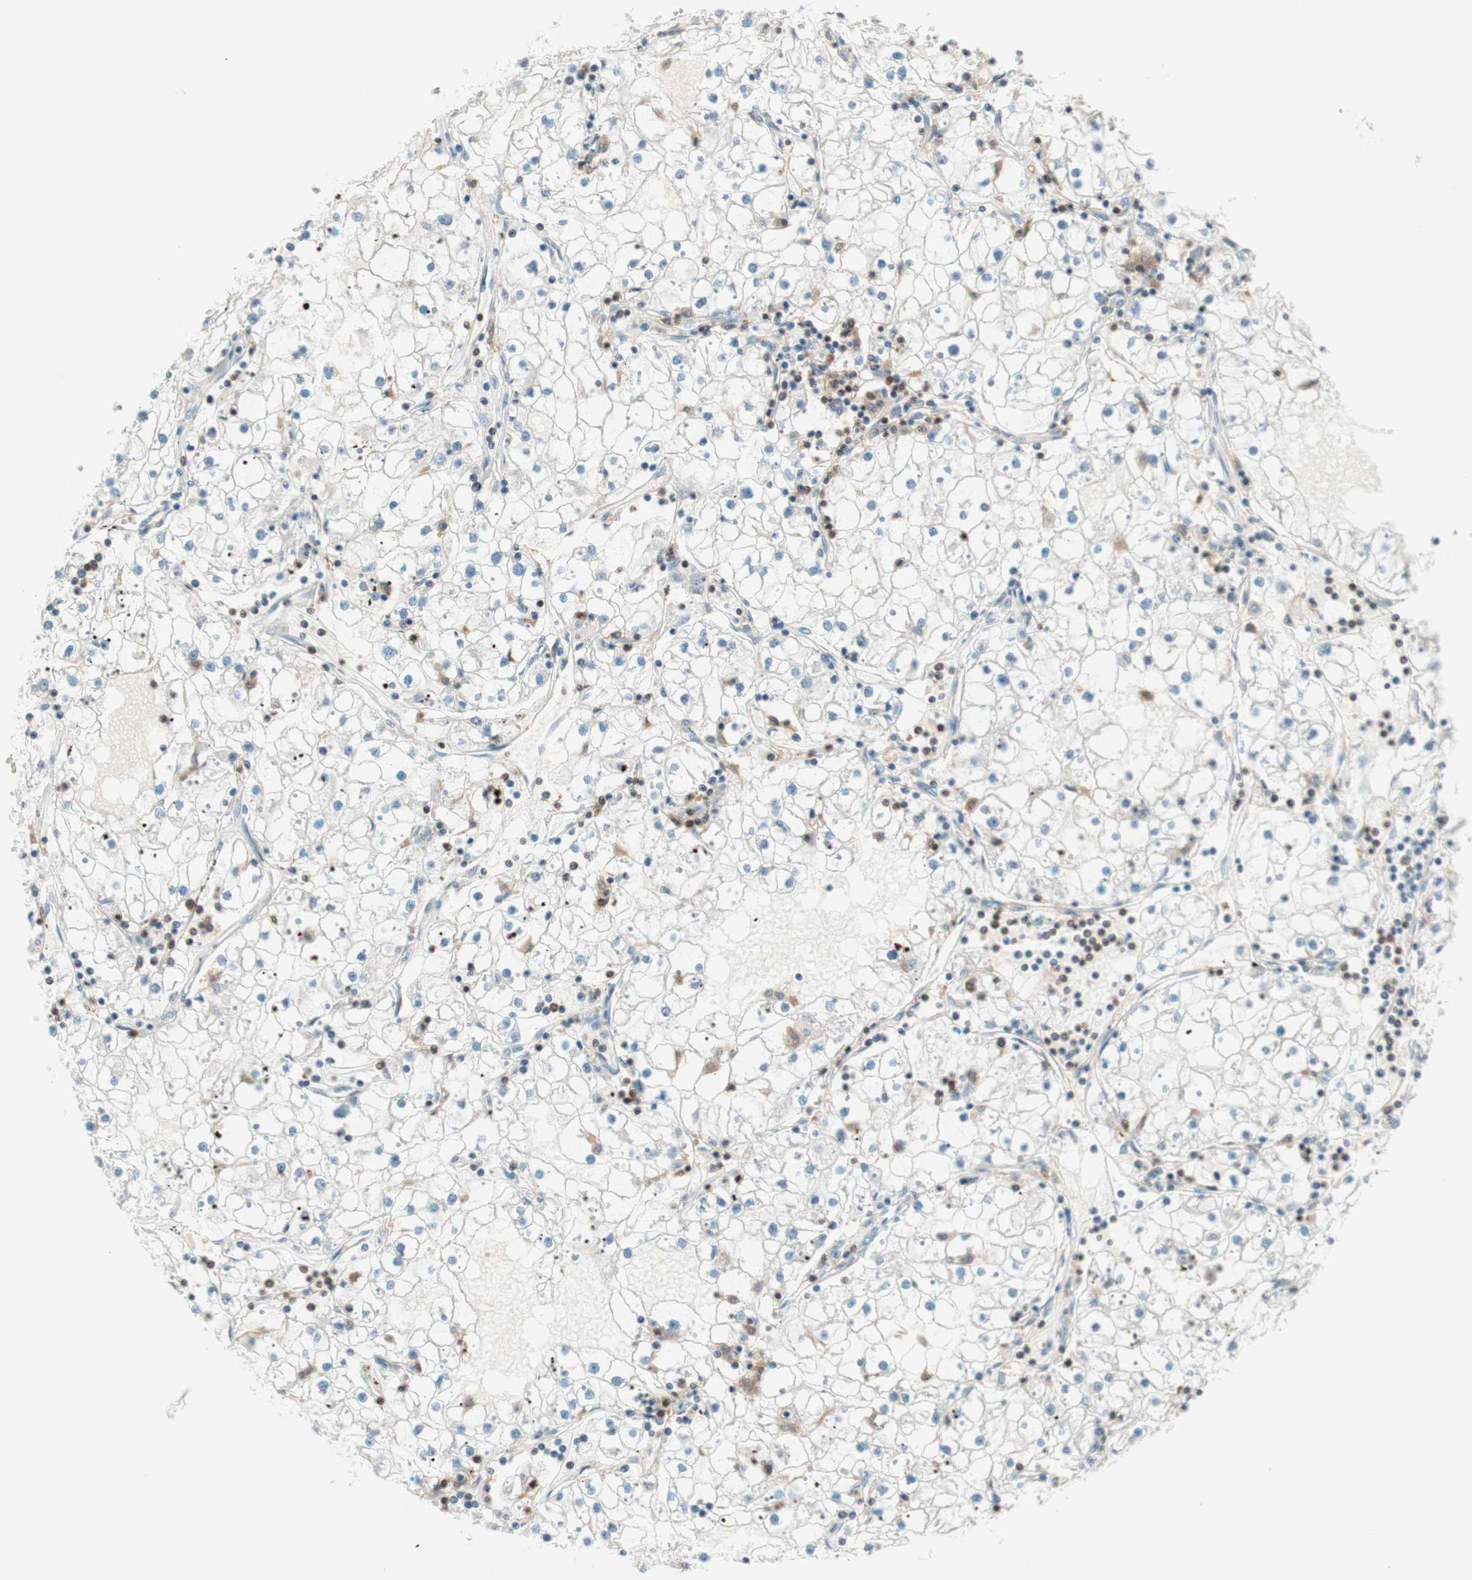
{"staining": {"intensity": "negative", "quantity": "none", "location": "none"}, "tissue": "renal cancer", "cell_type": "Tumor cells", "image_type": "cancer", "snomed": [{"axis": "morphology", "description": "Adenocarcinoma, NOS"}, {"axis": "topography", "description": "Kidney"}], "caption": "Tumor cells are negative for brown protein staining in renal adenocarcinoma. Brightfield microscopy of immunohistochemistry stained with DAB (3,3'-diaminobenzidine) (brown) and hematoxylin (blue), captured at high magnification.", "gene": "WIPF1", "patient": {"sex": "male", "age": 56}}